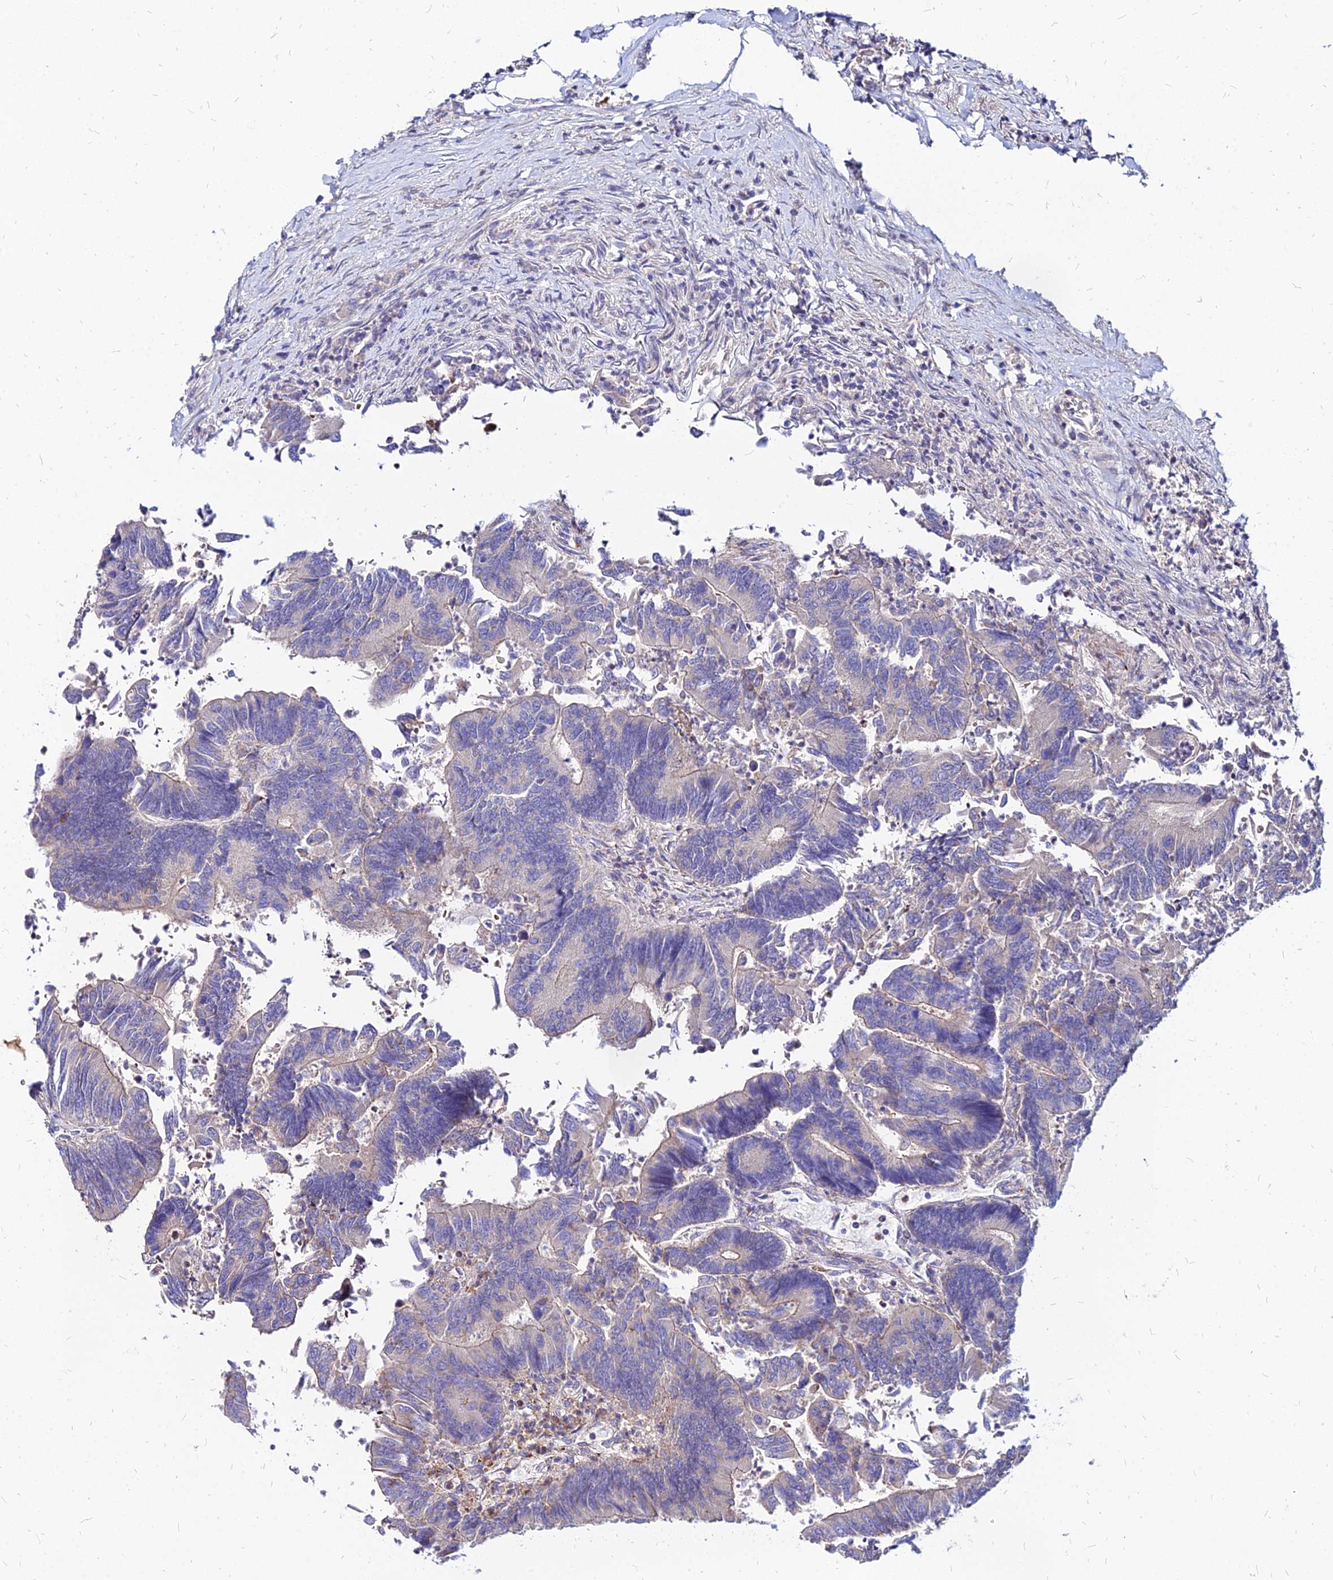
{"staining": {"intensity": "weak", "quantity": "25%-75%", "location": "cytoplasmic/membranous"}, "tissue": "colorectal cancer", "cell_type": "Tumor cells", "image_type": "cancer", "snomed": [{"axis": "morphology", "description": "Adenocarcinoma, NOS"}, {"axis": "topography", "description": "Colon"}], "caption": "Human colorectal cancer stained for a protein (brown) exhibits weak cytoplasmic/membranous positive expression in about 25%-75% of tumor cells.", "gene": "ACSM6", "patient": {"sex": "female", "age": 67}}